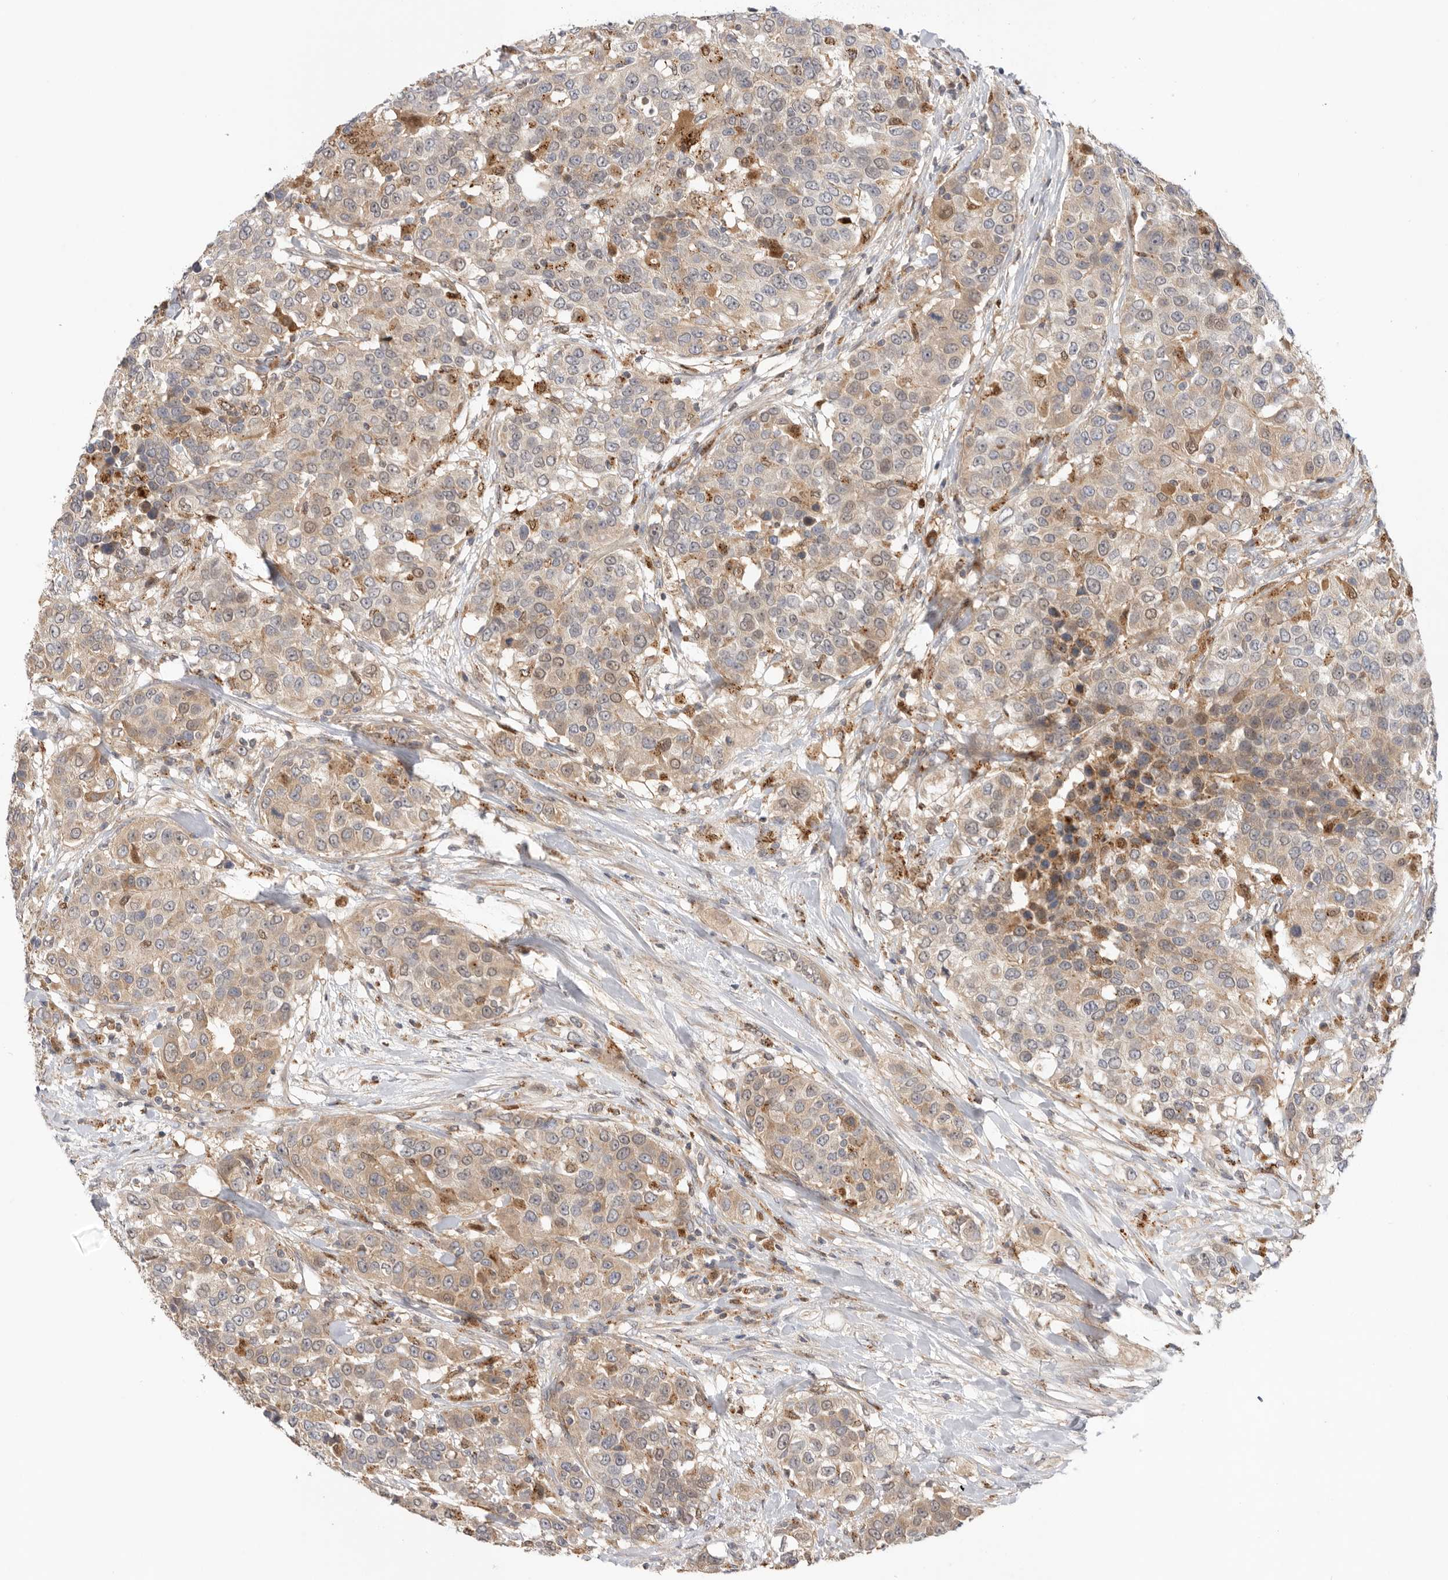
{"staining": {"intensity": "moderate", "quantity": ">75%", "location": "cytoplasmic/membranous"}, "tissue": "urothelial cancer", "cell_type": "Tumor cells", "image_type": "cancer", "snomed": [{"axis": "morphology", "description": "Urothelial carcinoma, High grade"}, {"axis": "topography", "description": "Urinary bladder"}], "caption": "Protein expression analysis of high-grade urothelial carcinoma displays moderate cytoplasmic/membranous expression in about >75% of tumor cells.", "gene": "GNE", "patient": {"sex": "female", "age": 80}}